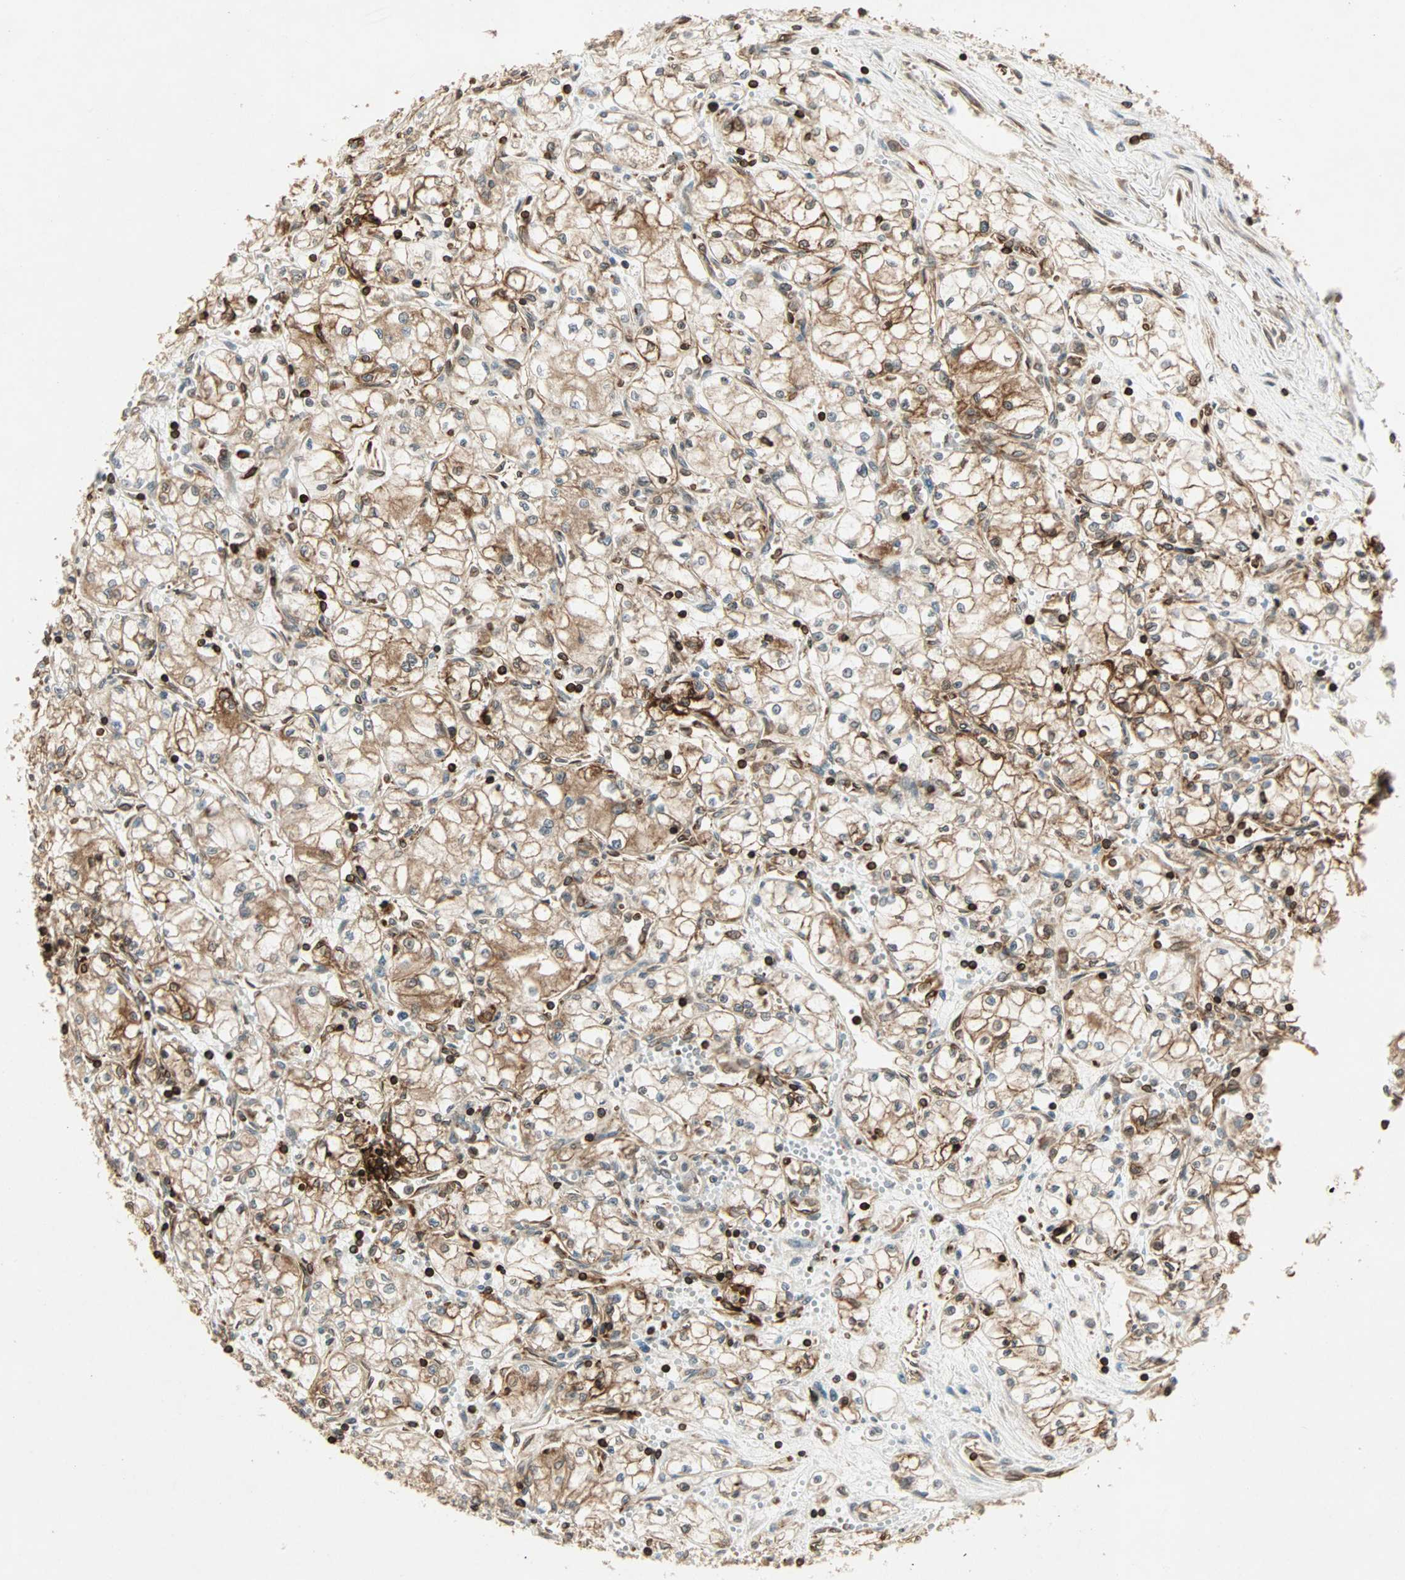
{"staining": {"intensity": "moderate", "quantity": ">75%", "location": "cytoplasmic/membranous"}, "tissue": "renal cancer", "cell_type": "Tumor cells", "image_type": "cancer", "snomed": [{"axis": "morphology", "description": "Normal tissue, NOS"}, {"axis": "morphology", "description": "Adenocarcinoma, NOS"}, {"axis": "topography", "description": "Kidney"}], "caption": "High-power microscopy captured an immunohistochemistry (IHC) histopathology image of renal cancer, revealing moderate cytoplasmic/membranous positivity in about >75% of tumor cells.", "gene": "TAPBP", "patient": {"sex": "male", "age": 59}}